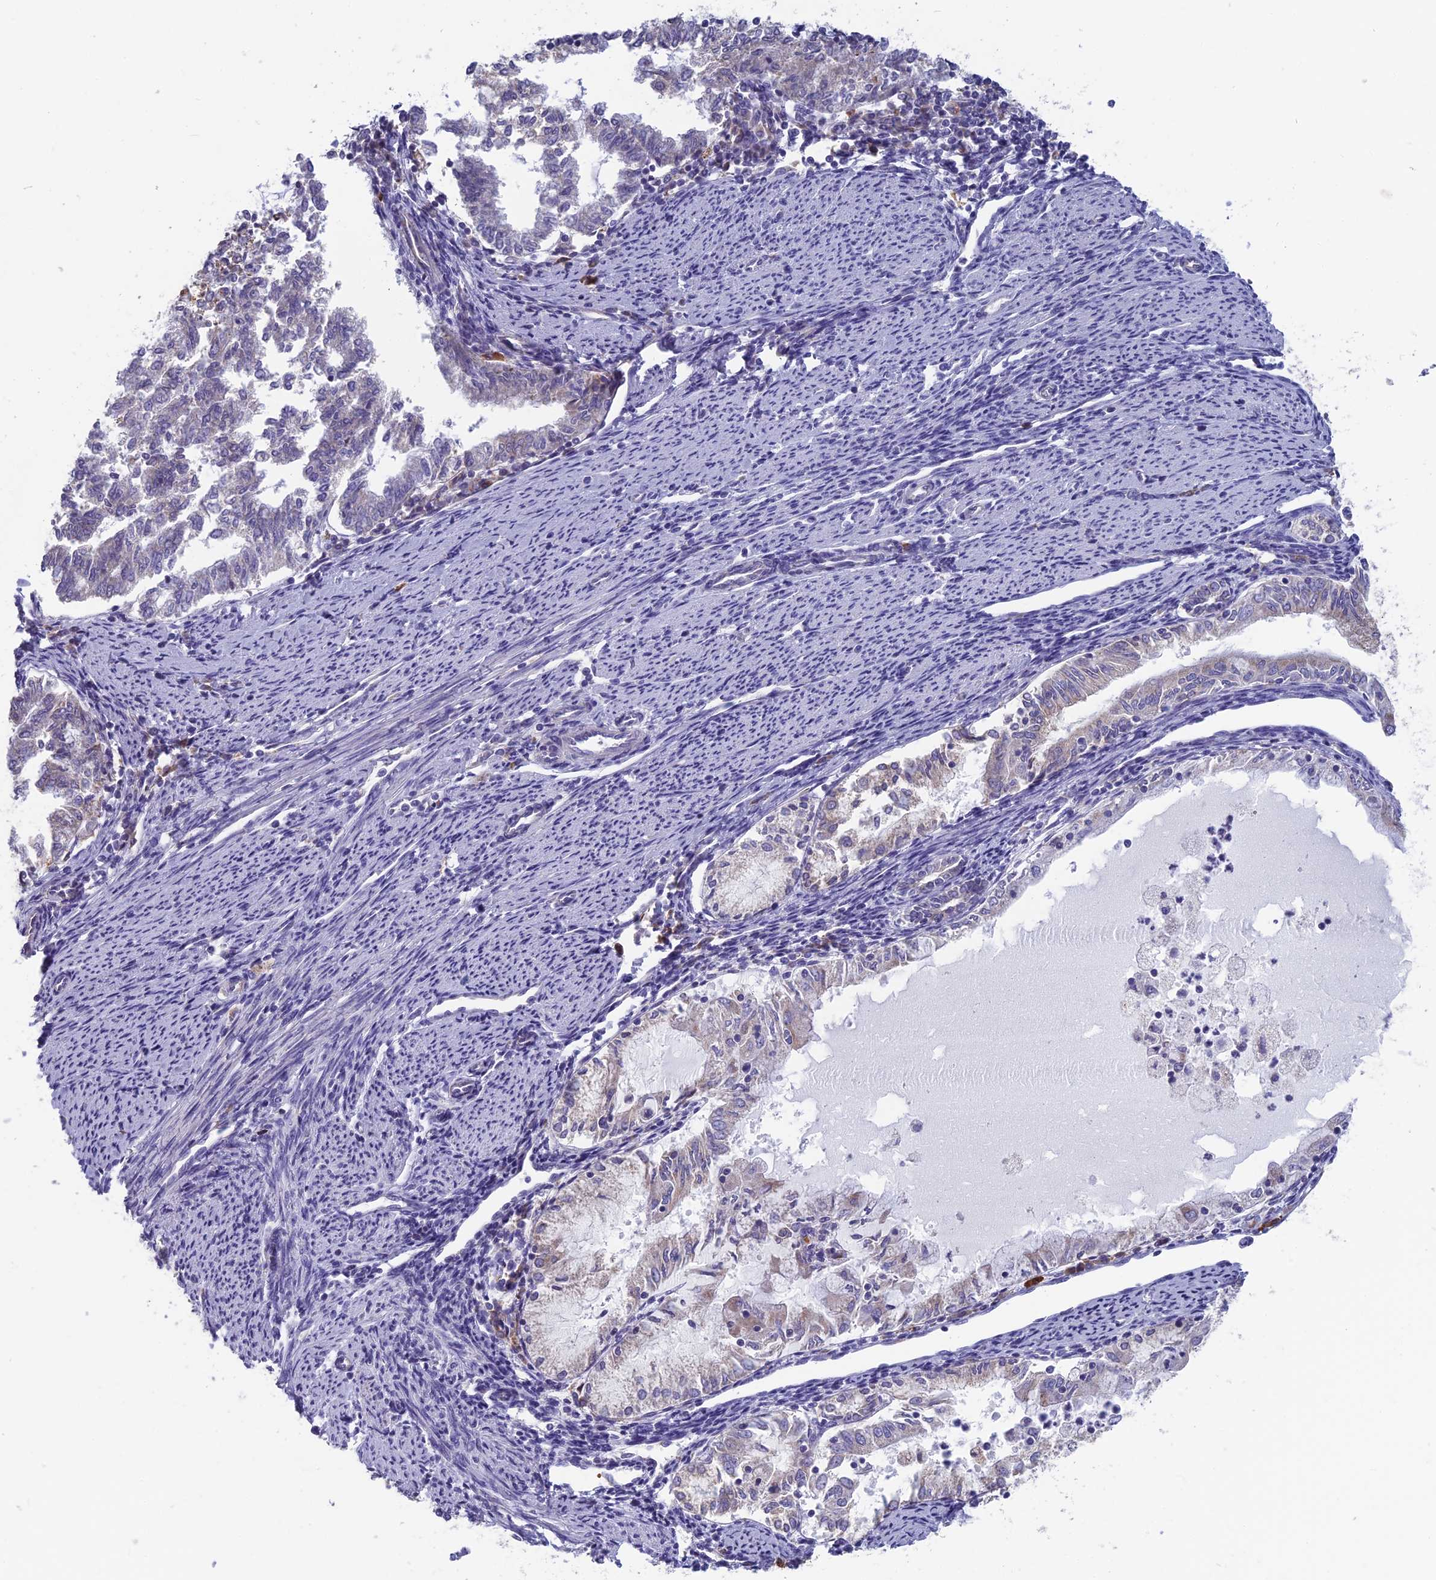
{"staining": {"intensity": "negative", "quantity": "none", "location": "none"}, "tissue": "endometrial cancer", "cell_type": "Tumor cells", "image_type": "cancer", "snomed": [{"axis": "morphology", "description": "Adenocarcinoma, NOS"}, {"axis": "topography", "description": "Endometrium"}], "caption": "Immunohistochemistry photomicrograph of neoplastic tissue: human adenocarcinoma (endometrial) stained with DAB displays no significant protein positivity in tumor cells. (Immunohistochemistry, brightfield microscopy, high magnification).", "gene": "MRI1", "patient": {"sex": "female", "age": 79}}